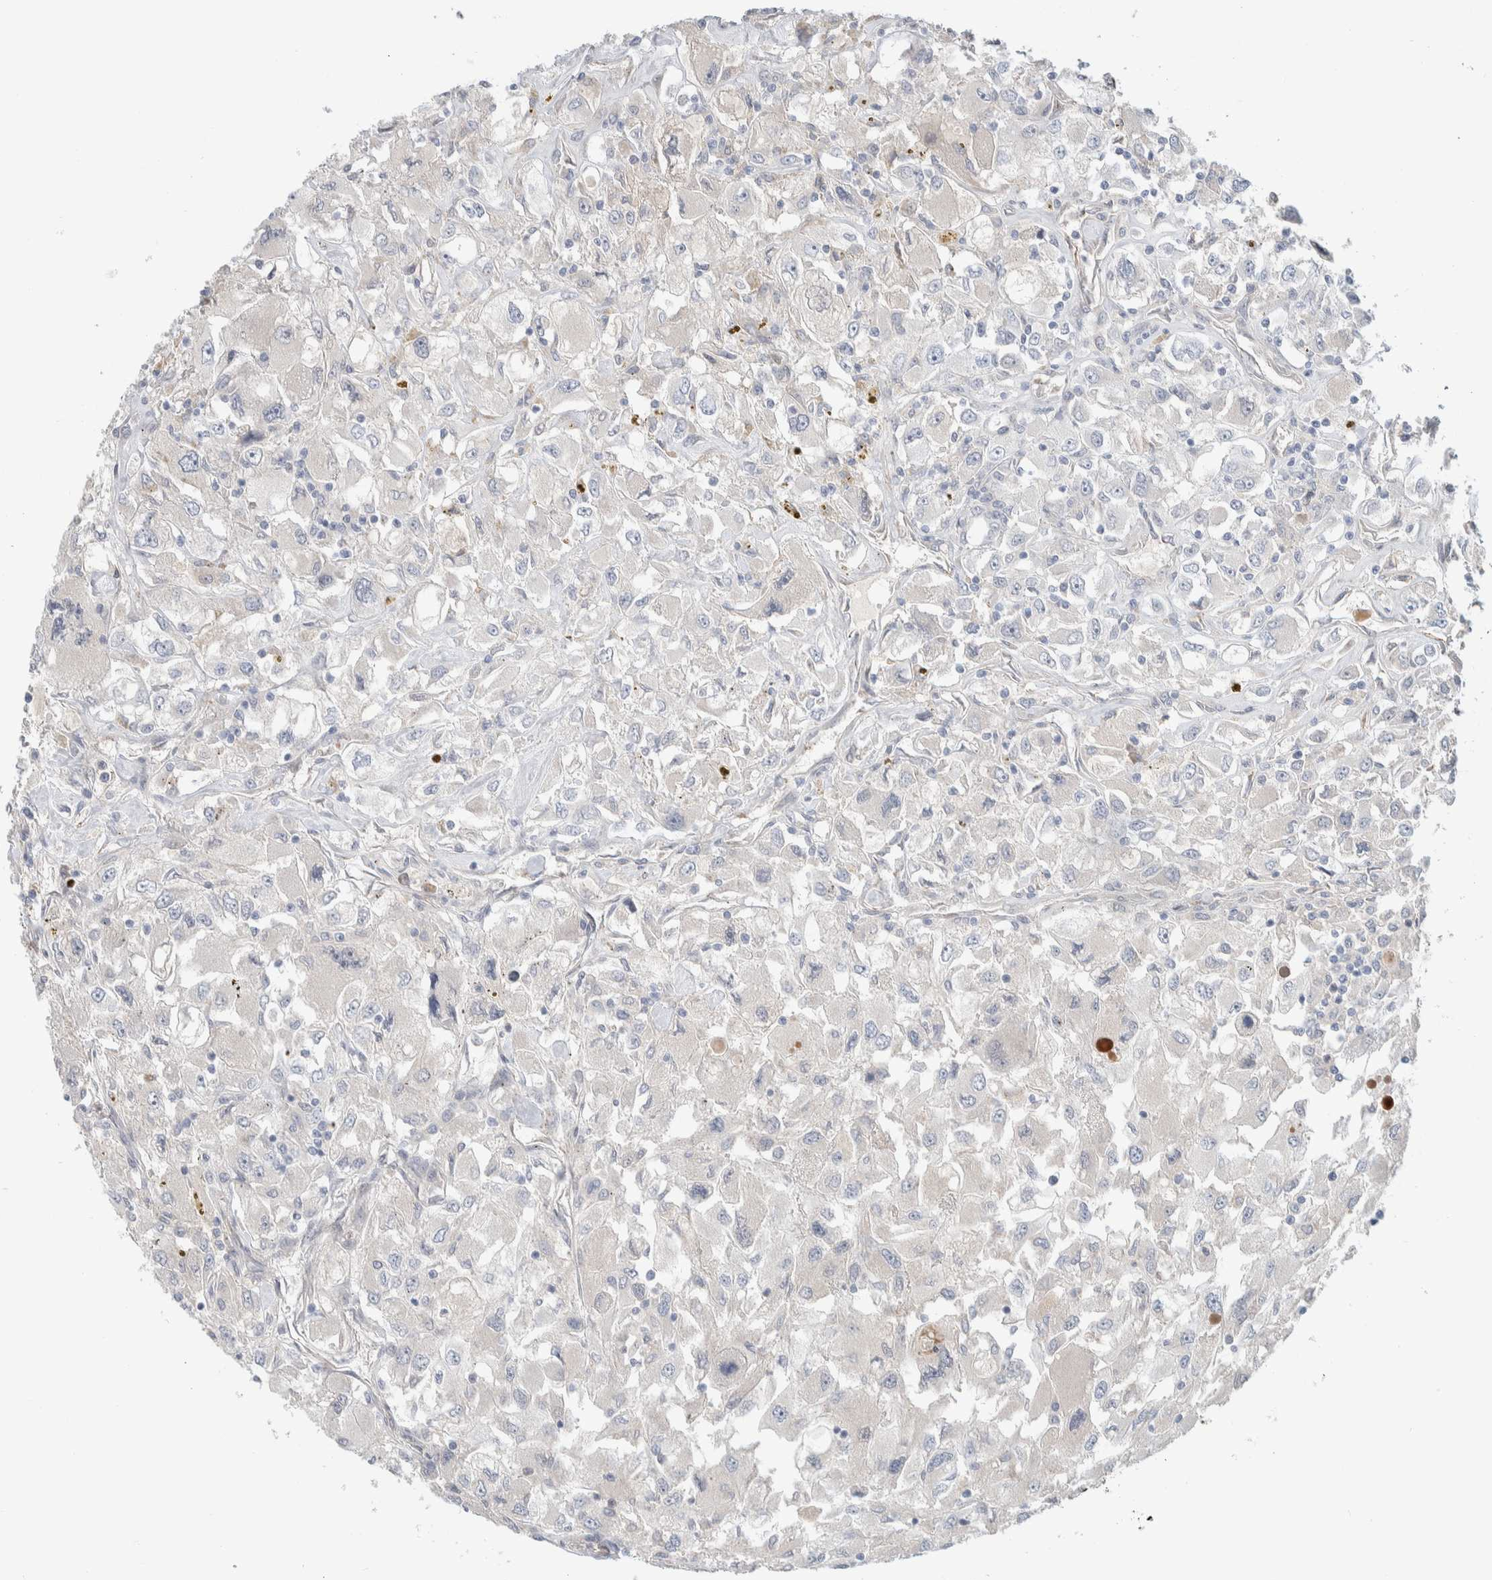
{"staining": {"intensity": "negative", "quantity": "none", "location": "none"}, "tissue": "renal cancer", "cell_type": "Tumor cells", "image_type": "cancer", "snomed": [{"axis": "morphology", "description": "Adenocarcinoma, NOS"}, {"axis": "topography", "description": "Kidney"}], "caption": "Immunohistochemistry (IHC) of adenocarcinoma (renal) displays no expression in tumor cells. The staining is performed using DAB brown chromogen with nuclei counter-stained in using hematoxylin.", "gene": "RUSF1", "patient": {"sex": "female", "age": 52}}